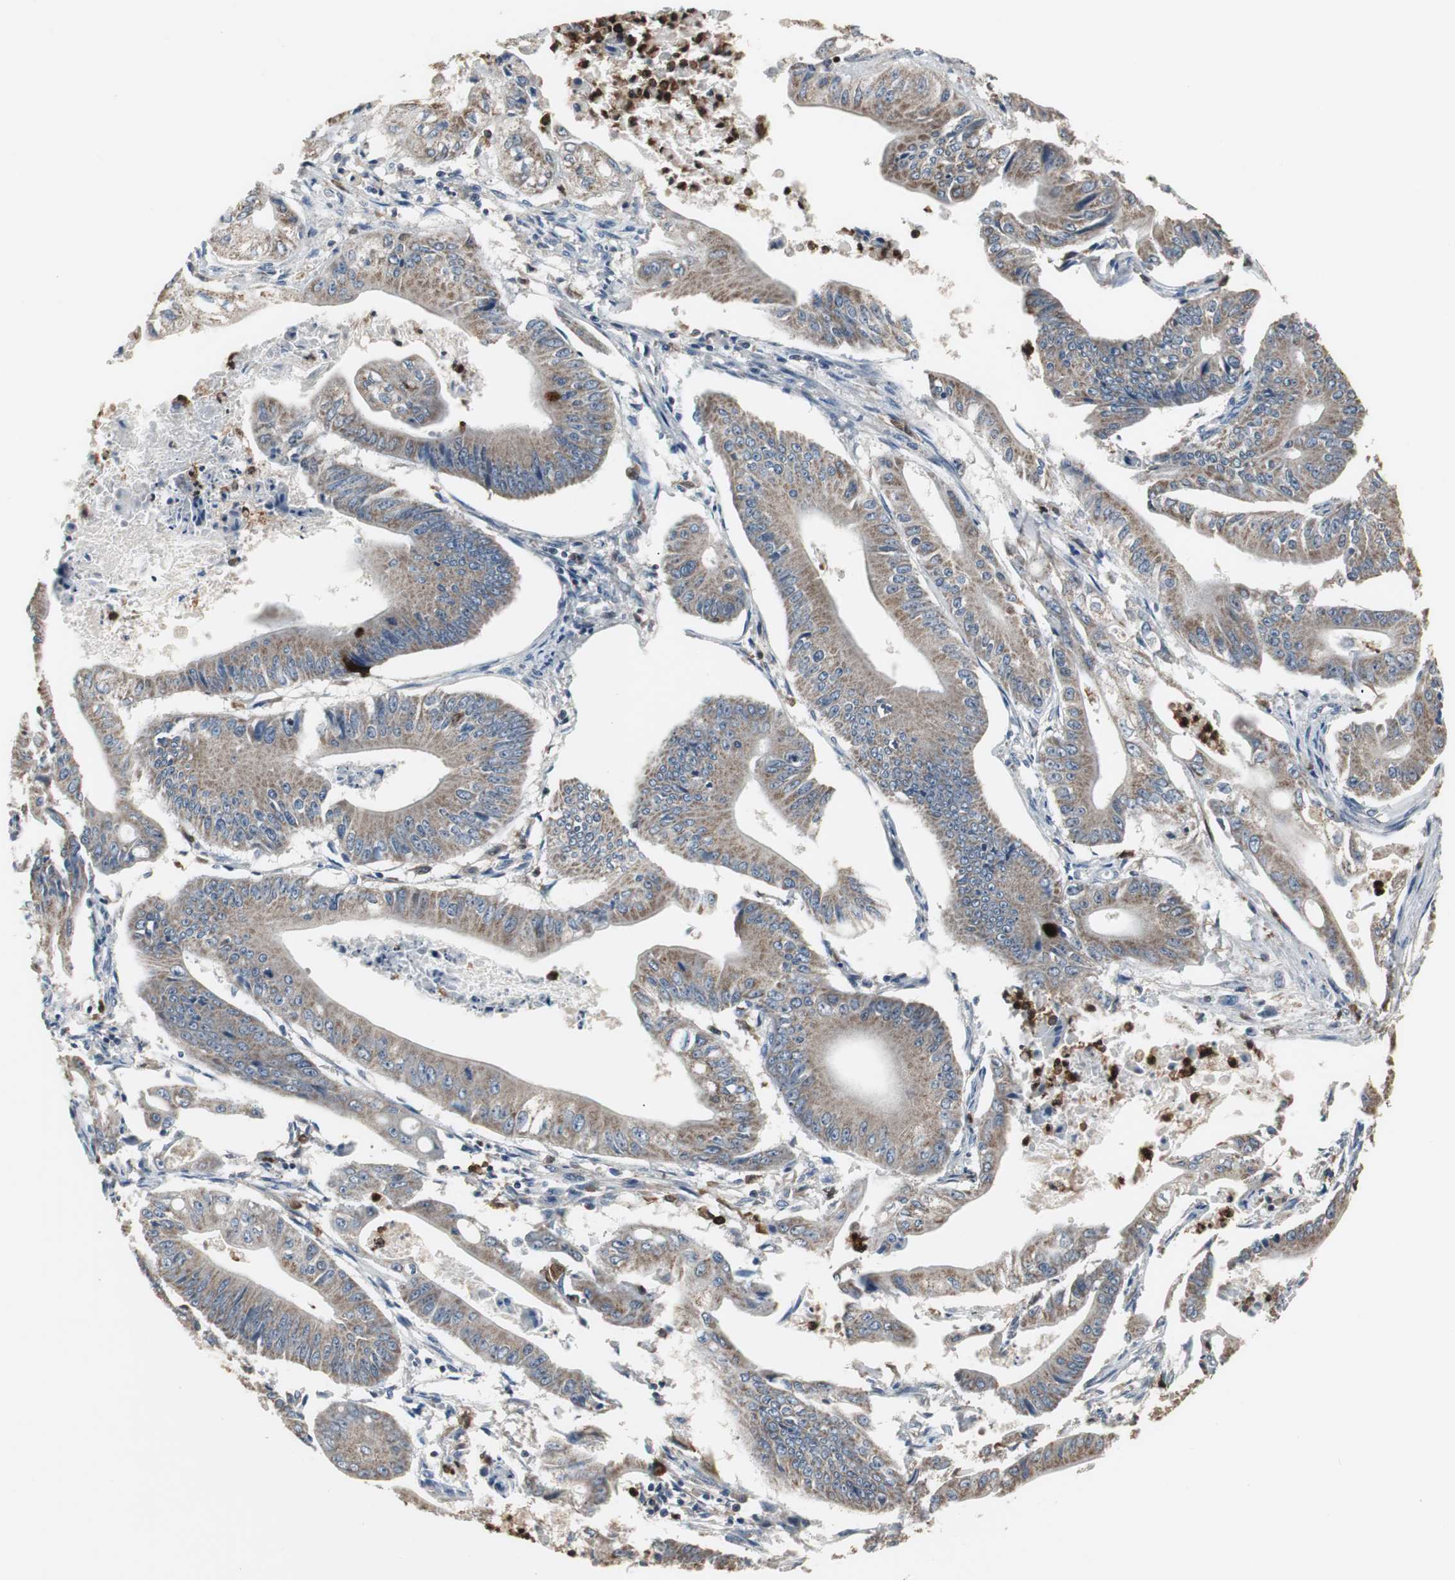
{"staining": {"intensity": "moderate", "quantity": ">75%", "location": "cytoplasmic/membranous"}, "tissue": "pancreatic cancer", "cell_type": "Tumor cells", "image_type": "cancer", "snomed": [{"axis": "morphology", "description": "Normal tissue, NOS"}, {"axis": "topography", "description": "Lymph node"}], "caption": "Immunohistochemical staining of human pancreatic cancer reveals moderate cytoplasmic/membranous protein staining in about >75% of tumor cells. (Stains: DAB (3,3'-diaminobenzidine) in brown, nuclei in blue, Microscopy: brightfield microscopy at high magnification).", "gene": "NCF2", "patient": {"sex": "male", "age": 62}}